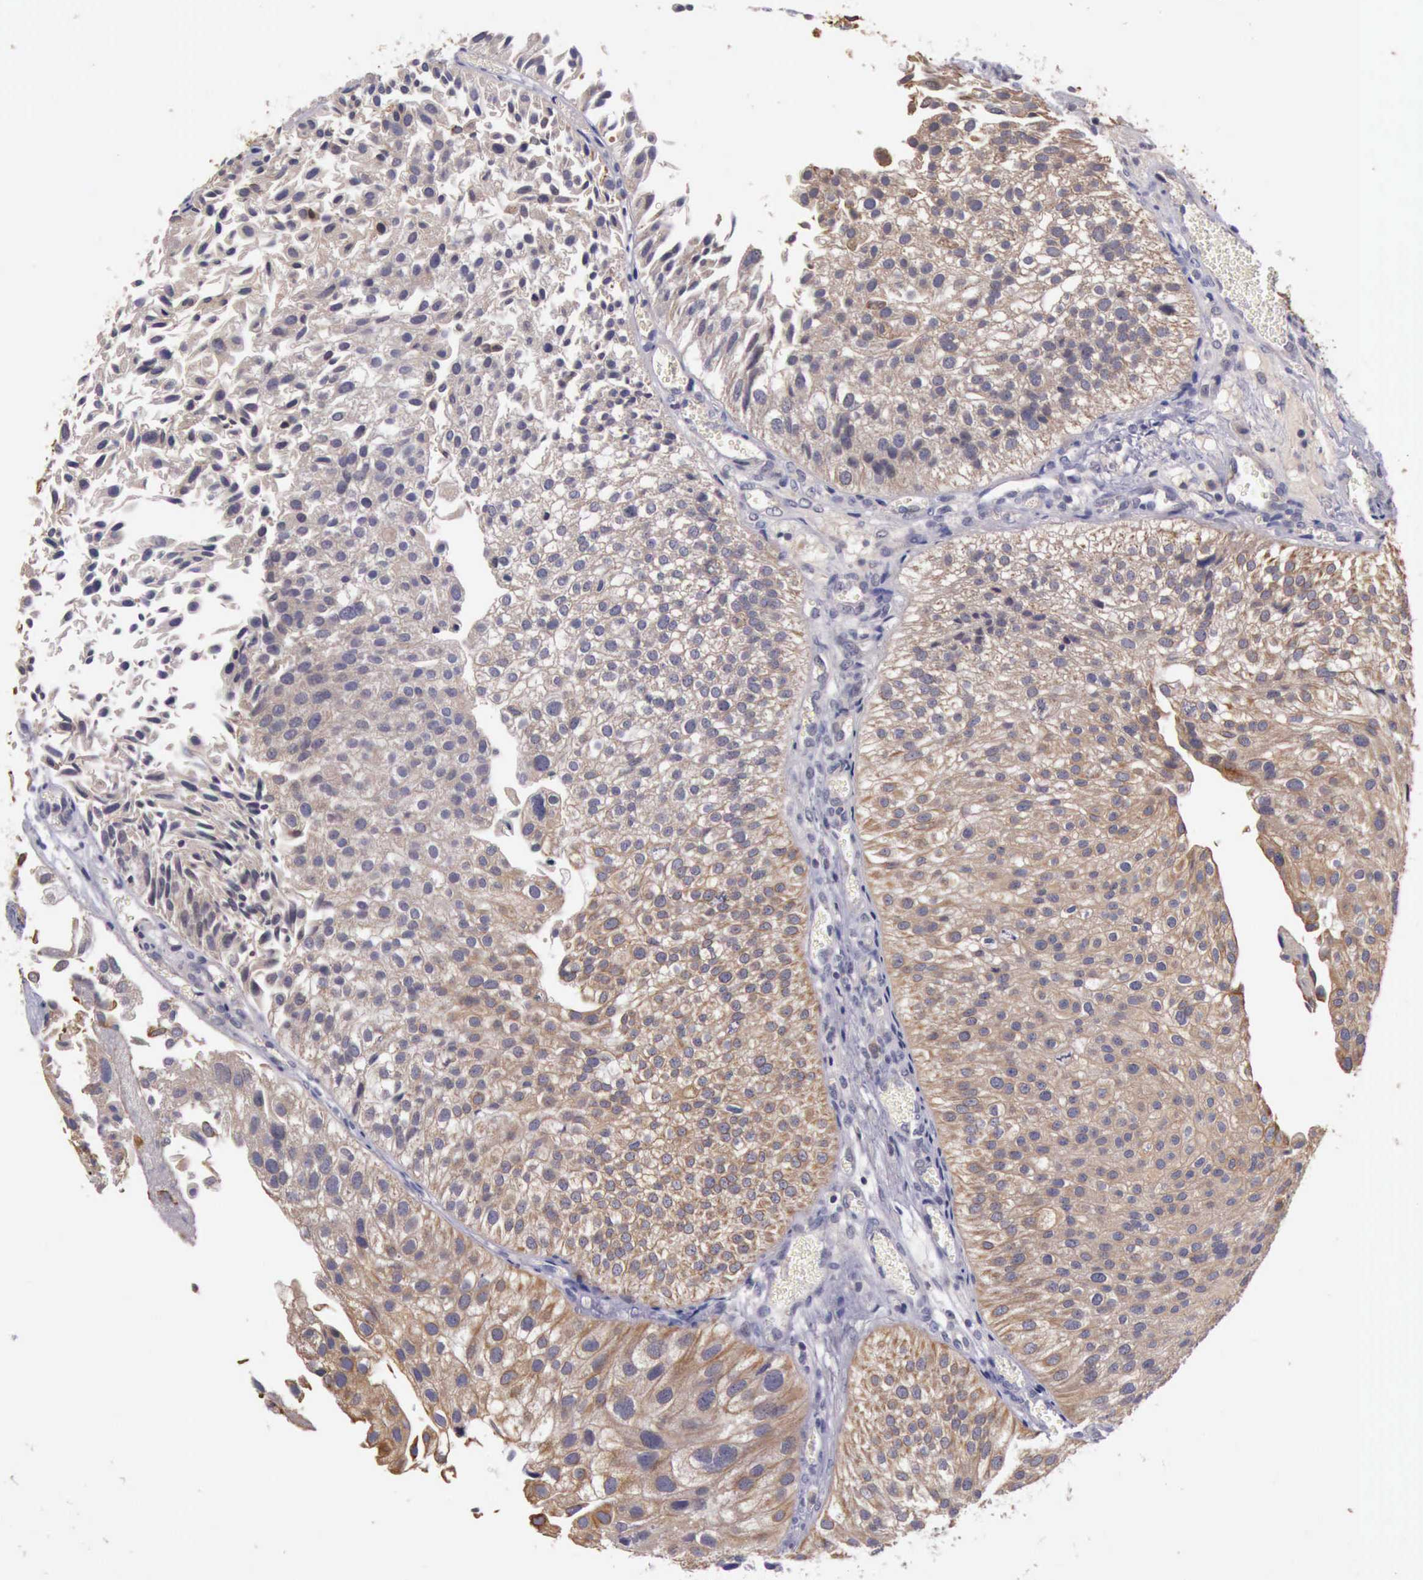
{"staining": {"intensity": "weak", "quantity": ">75%", "location": "cytoplasmic/membranous"}, "tissue": "urothelial cancer", "cell_type": "Tumor cells", "image_type": "cancer", "snomed": [{"axis": "morphology", "description": "Urothelial carcinoma, Low grade"}, {"axis": "topography", "description": "Urinary bladder"}], "caption": "A brown stain labels weak cytoplasmic/membranous expression of a protein in human urothelial cancer tumor cells. (DAB (3,3'-diaminobenzidine) = brown stain, brightfield microscopy at high magnification).", "gene": "RAB39B", "patient": {"sex": "female", "age": 89}}